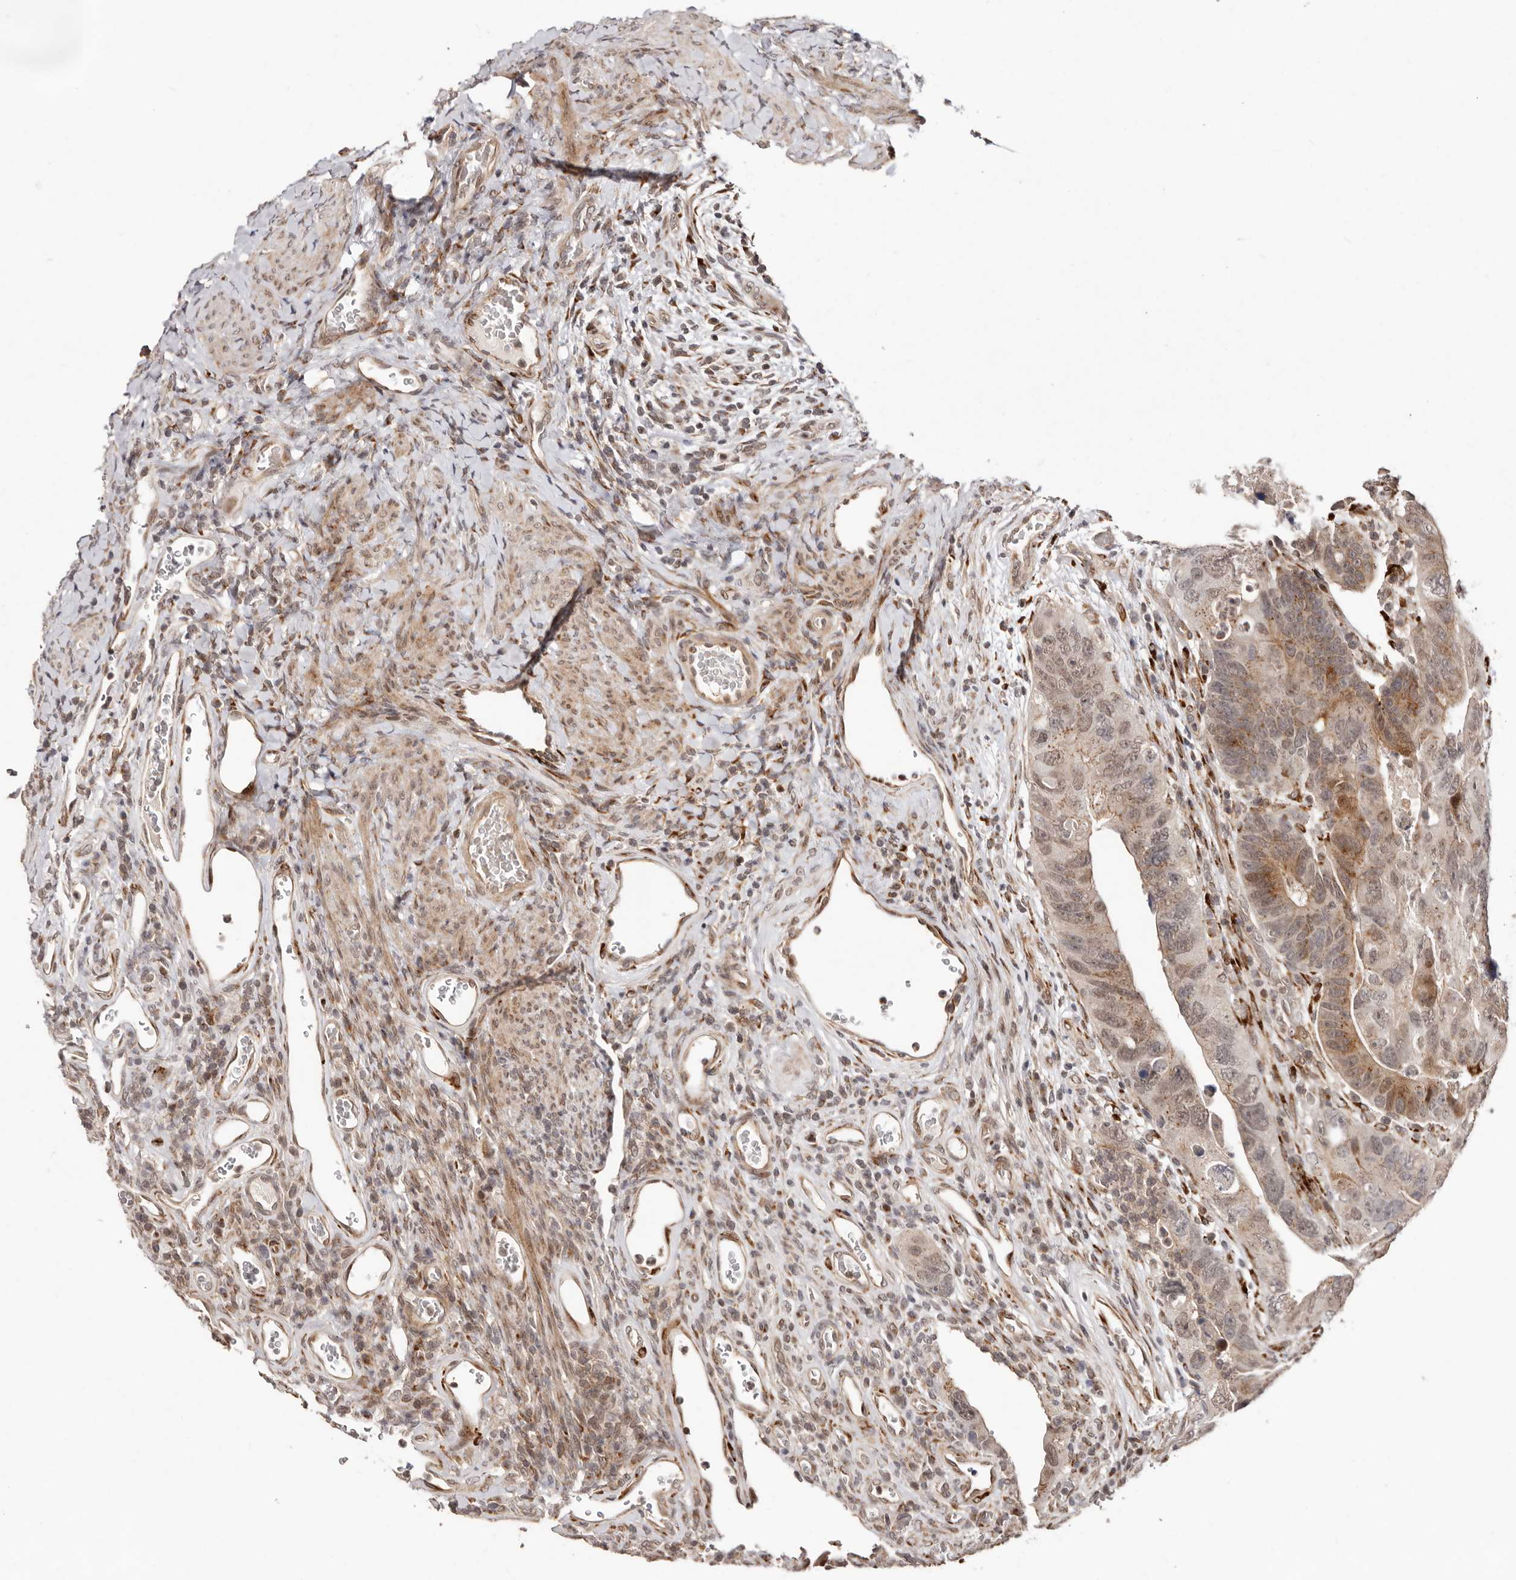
{"staining": {"intensity": "moderate", "quantity": "25%-75%", "location": "cytoplasmic/membranous,nuclear"}, "tissue": "colorectal cancer", "cell_type": "Tumor cells", "image_type": "cancer", "snomed": [{"axis": "morphology", "description": "Adenocarcinoma, NOS"}, {"axis": "topography", "description": "Rectum"}], "caption": "This is a histology image of IHC staining of colorectal adenocarcinoma, which shows moderate positivity in the cytoplasmic/membranous and nuclear of tumor cells.", "gene": "SRCAP", "patient": {"sex": "male", "age": 59}}